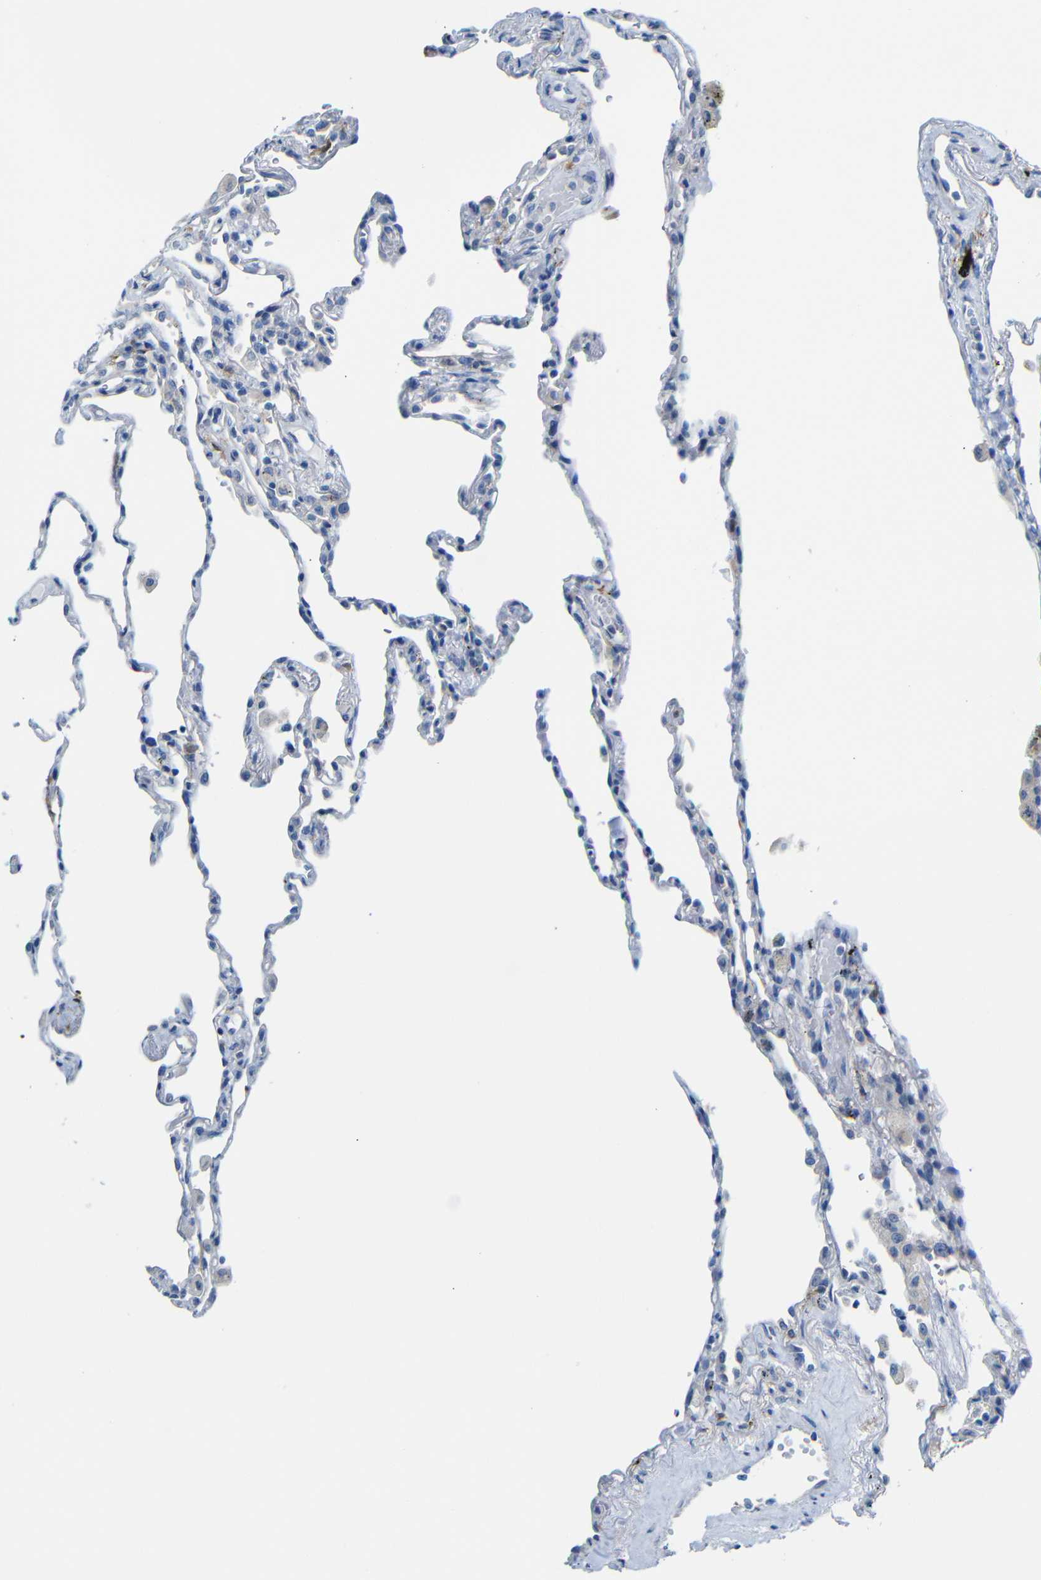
{"staining": {"intensity": "negative", "quantity": "none", "location": "none"}, "tissue": "lung", "cell_type": "Alveolar cells", "image_type": "normal", "snomed": [{"axis": "morphology", "description": "Normal tissue, NOS"}, {"axis": "topography", "description": "Lung"}], "caption": "This image is of unremarkable lung stained with immunohistochemistry (IHC) to label a protein in brown with the nuclei are counter-stained blue. There is no staining in alveolar cells.", "gene": "C1orf210", "patient": {"sex": "male", "age": 59}}